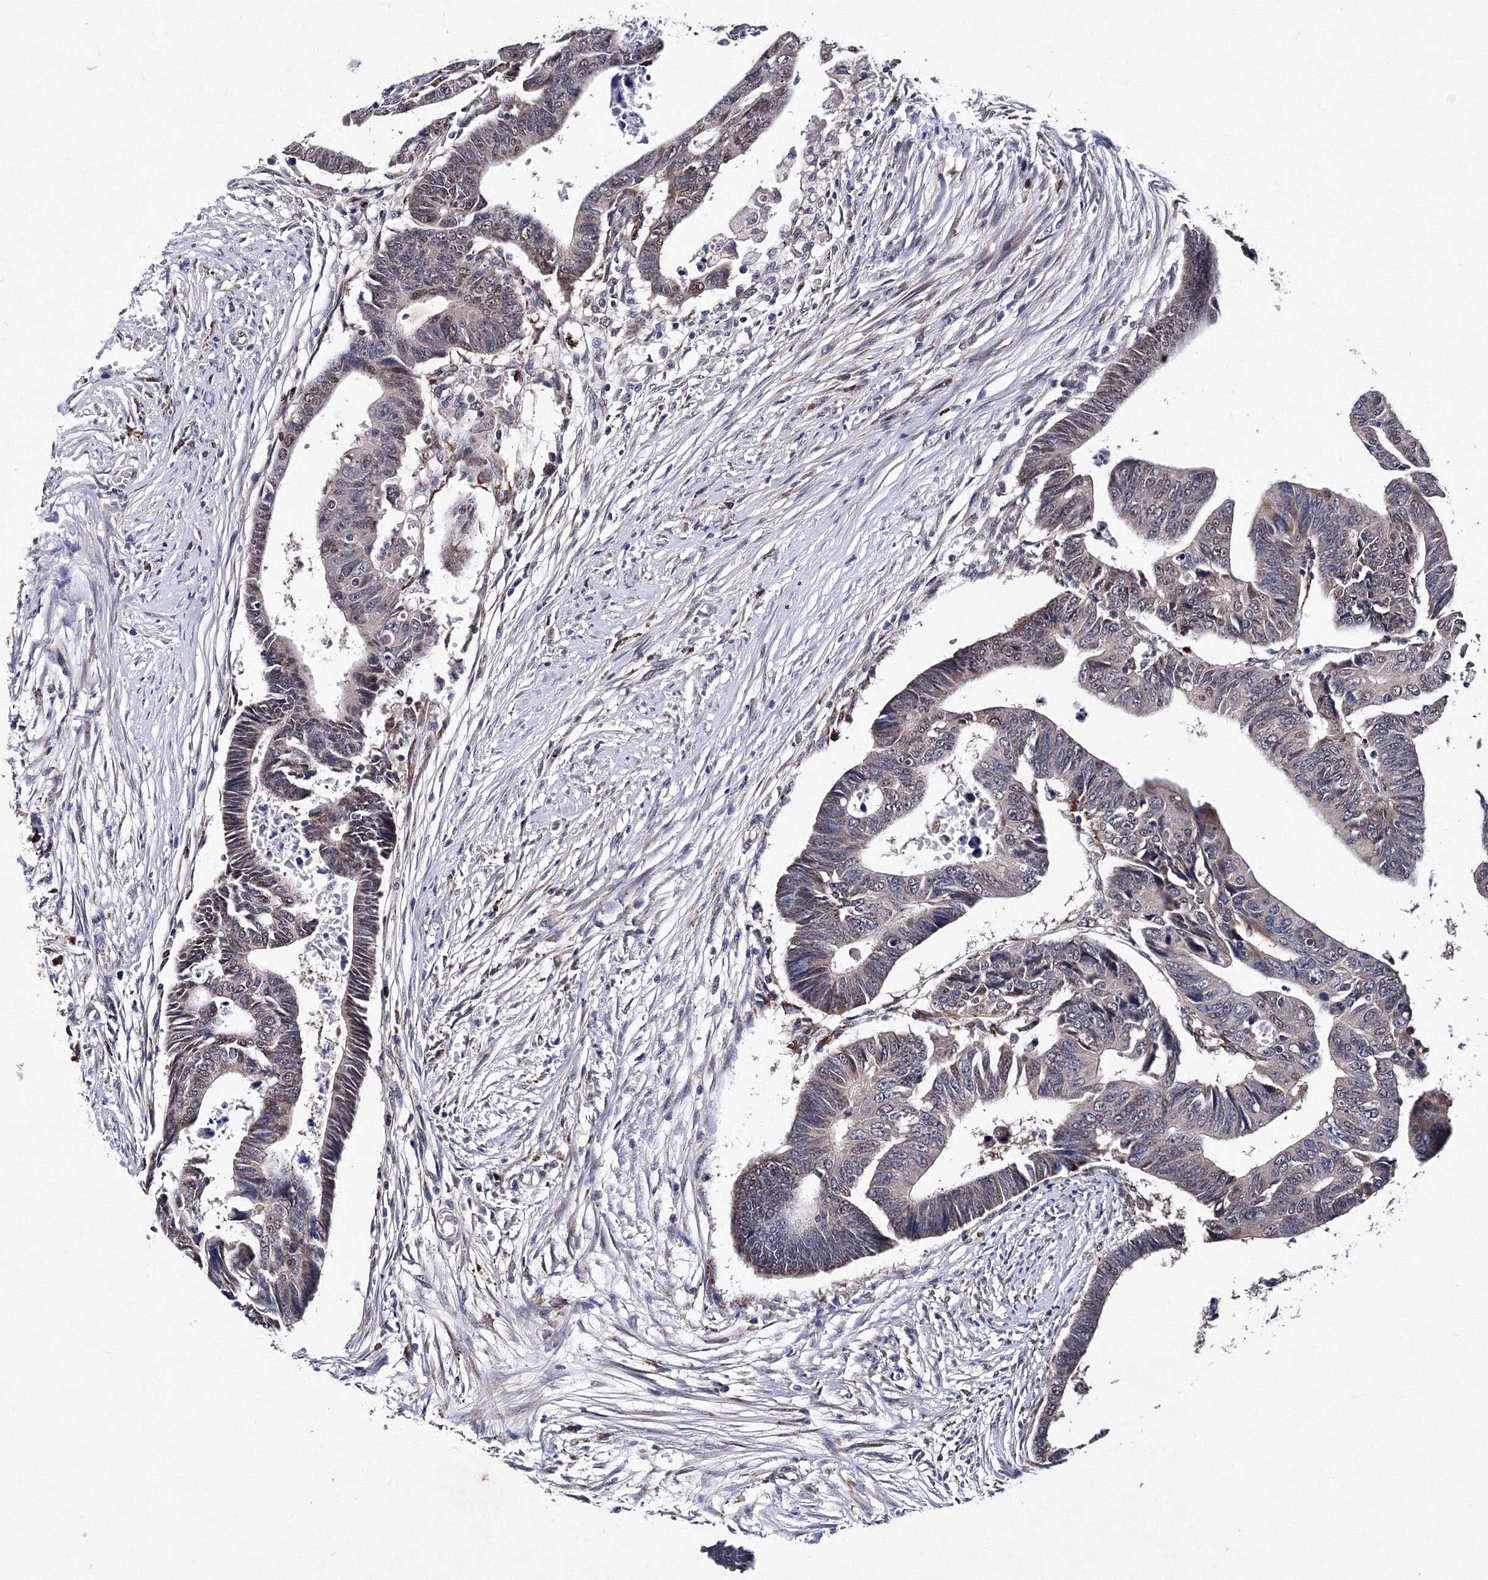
{"staining": {"intensity": "weak", "quantity": "<25%", "location": "nuclear"}, "tissue": "colorectal cancer", "cell_type": "Tumor cells", "image_type": "cancer", "snomed": [{"axis": "morphology", "description": "Adenocarcinoma, NOS"}, {"axis": "topography", "description": "Rectum"}], "caption": "This is a image of immunohistochemistry staining of colorectal cancer, which shows no expression in tumor cells.", "gene": "PHYKPL", "patient": {"sex": "female", "age": 65}}